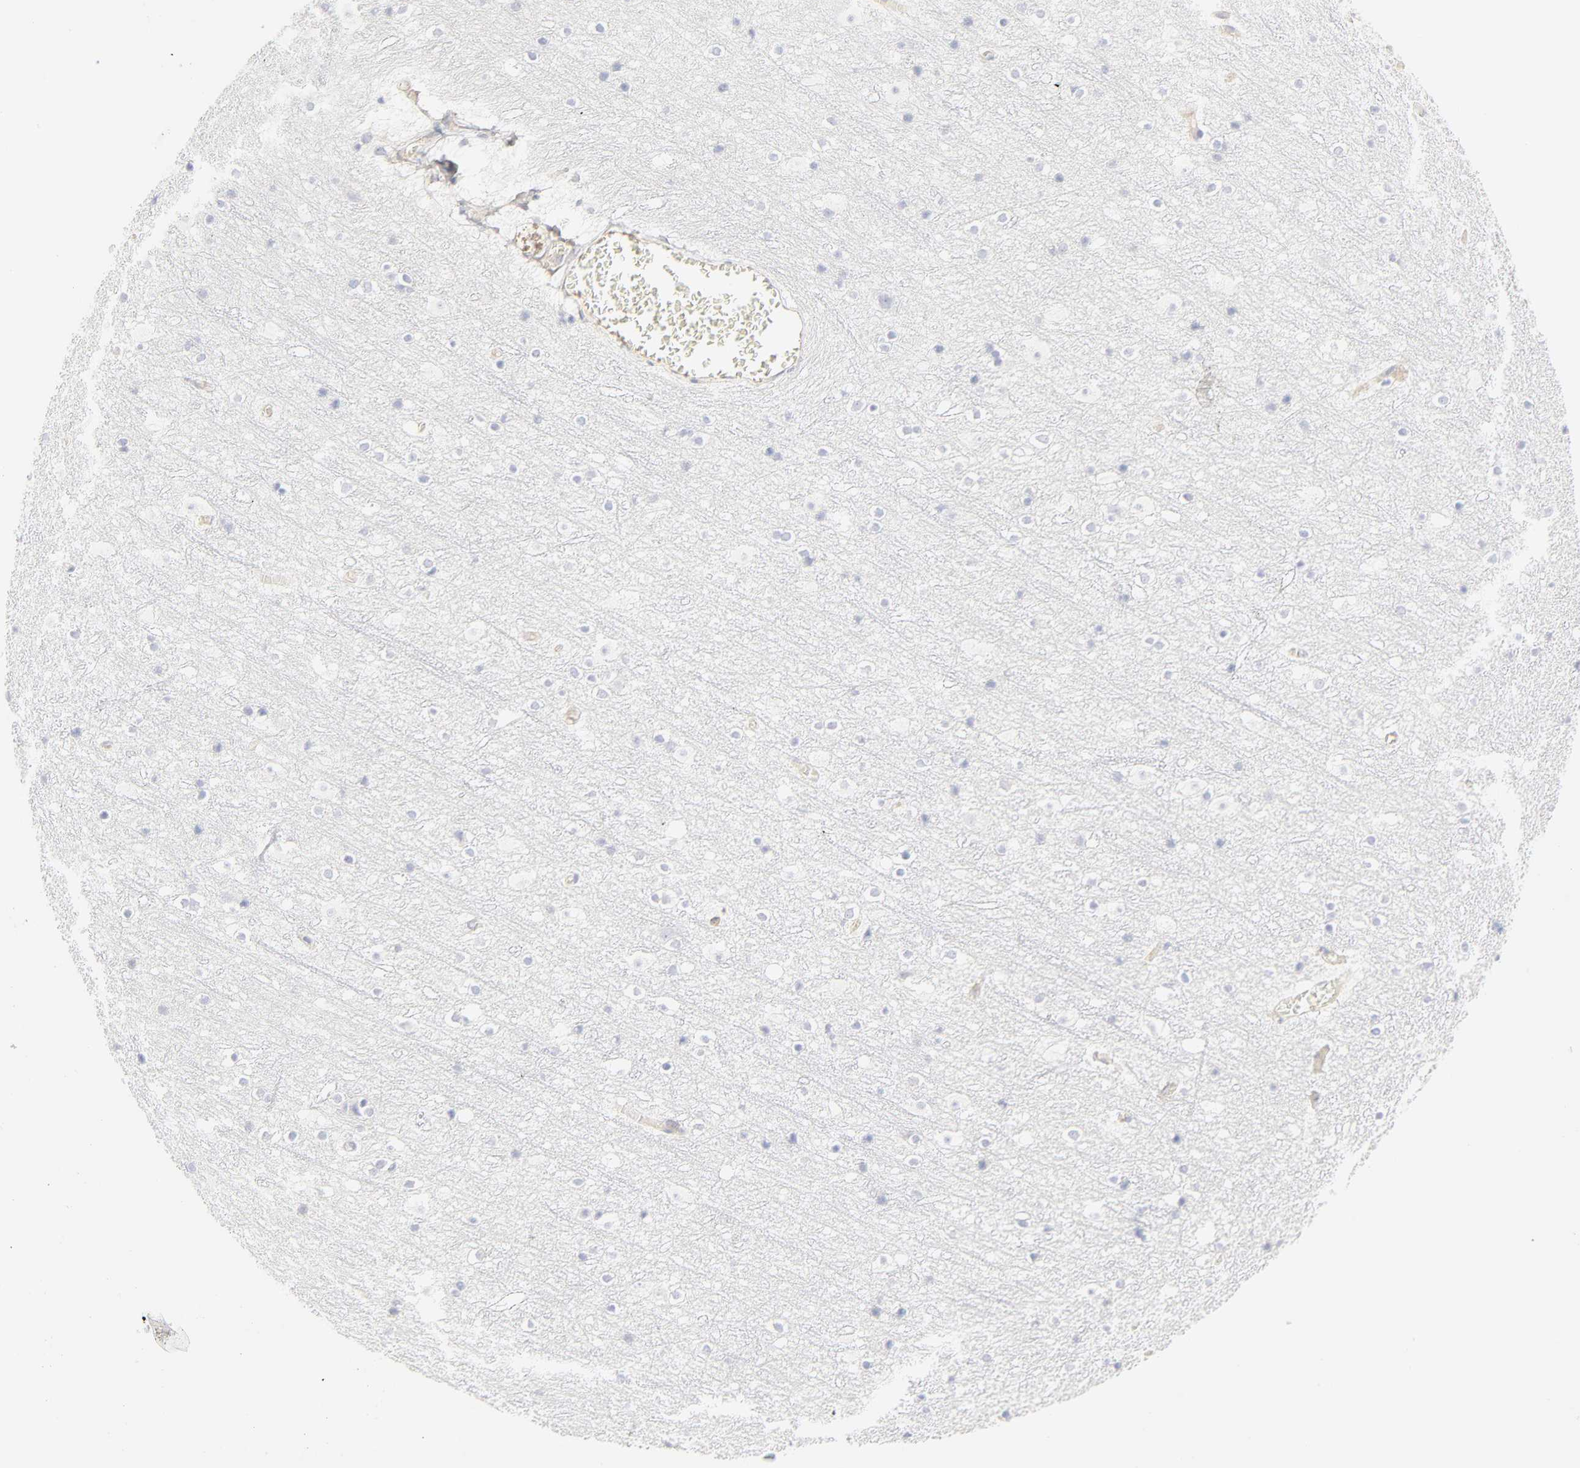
{"staining": {"intensity": "negative", "quantity": "none", "location": "none"}, "tissue": "cerebral cortex", "cell_type": "Endothelial cells", "image_type": "normal", "snomed": [{"axis": "morphology", "description": "Normal tissue, NOS"}, {"axis": "topography", "description": "Cerebral cortex"}], "caption": "Human cerebral cortex stained for a protein using immunohistochemistry (IHC) displays no positivity in endothelial cells.", "gene": "ITGA5", "patient": {"sex": "male", "age": 45}}